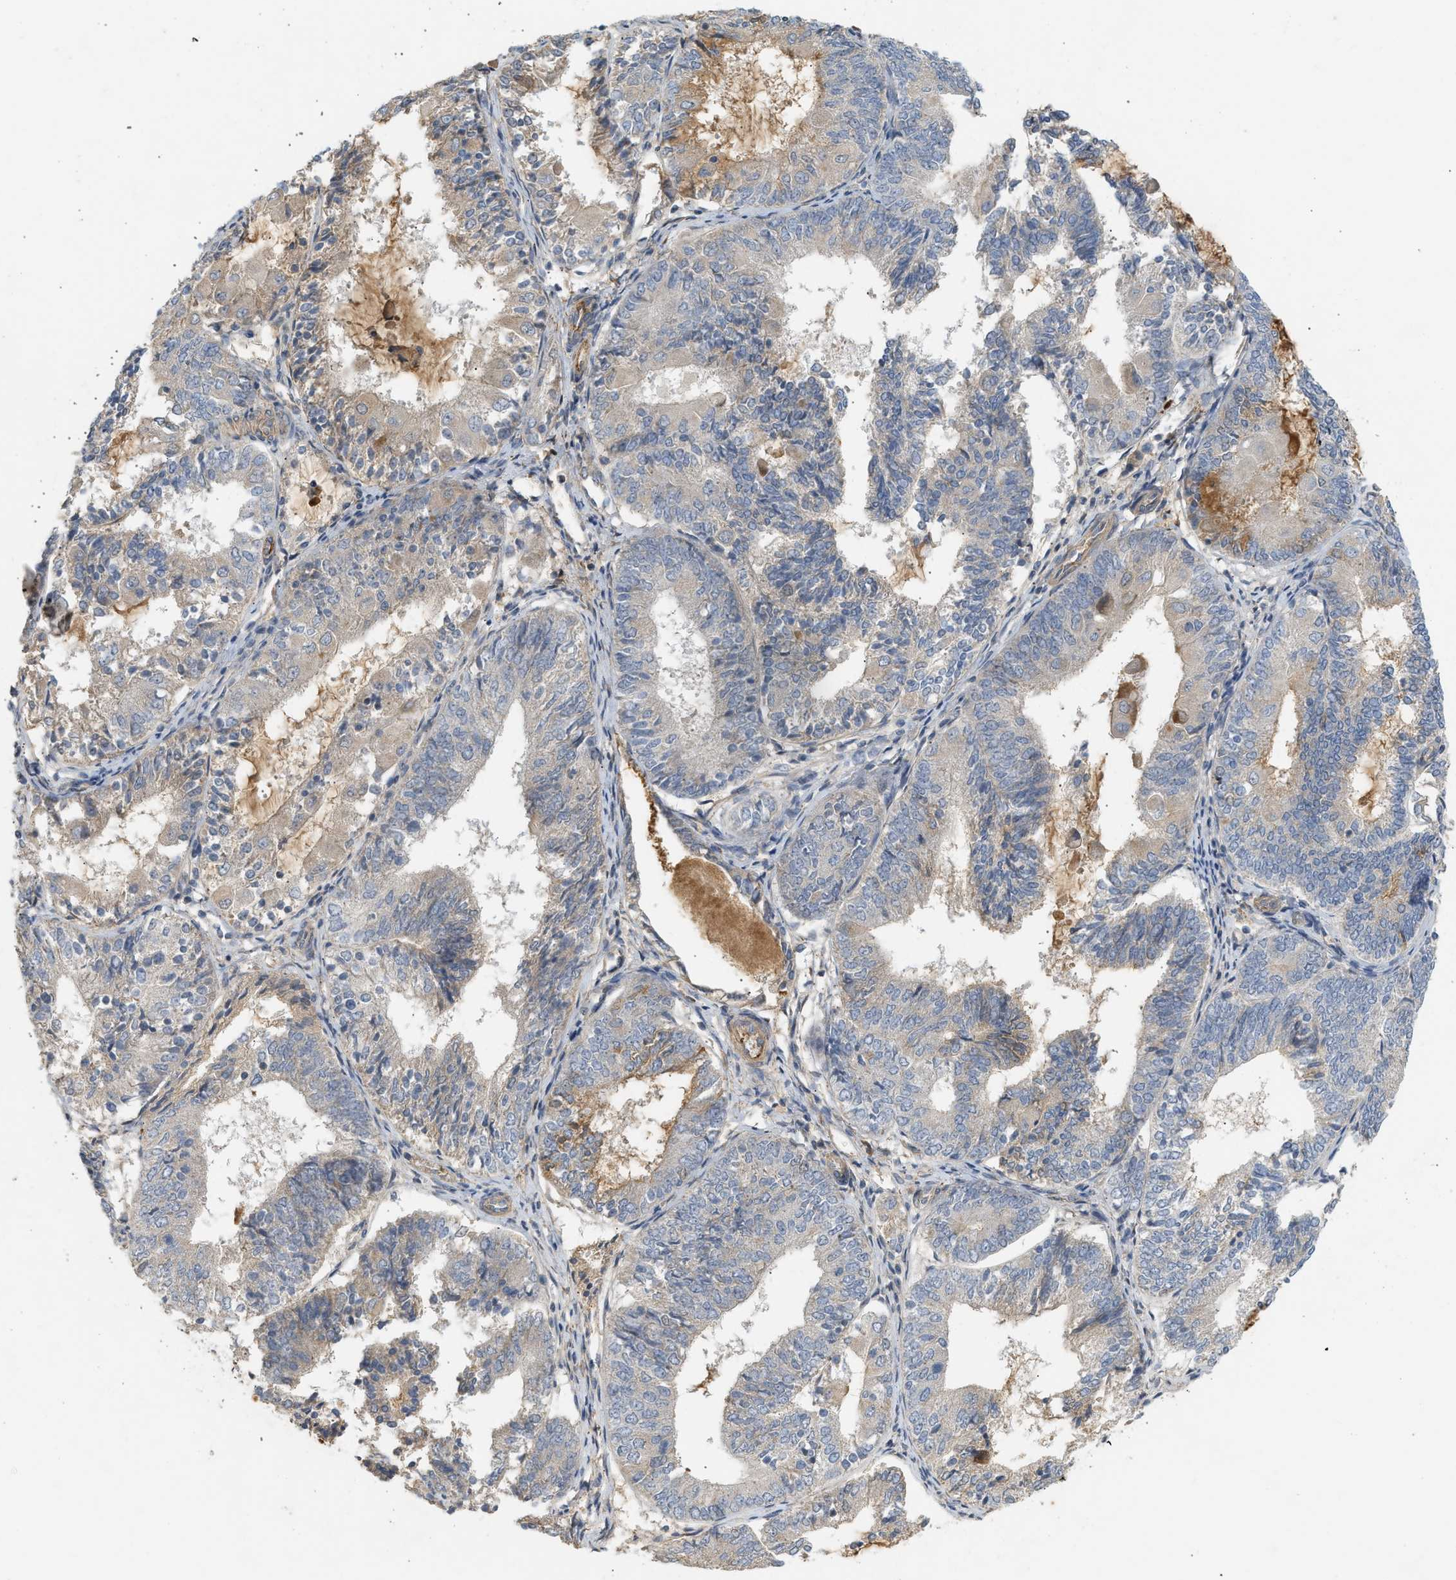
{"staining": {"intensity": "weak", "quantity": "25%-75%", "location": "cytoplasmic/membranous"}, "tissue": "endometrial cancer", "cell_type": "Tumor cells", "image_type": "cancer", "snomed": [{"axis": "morphology", "description": "Adenocarcinoma, NOS"}, {"axis": "topography", "description": "Endometrium"}], "caption": "Adenocarcinoma (endometrial) stained with a protein marker reveals weak staining in tumor cells.", "gene": "F8", "patient": {"sex": "female", "age": 81}}